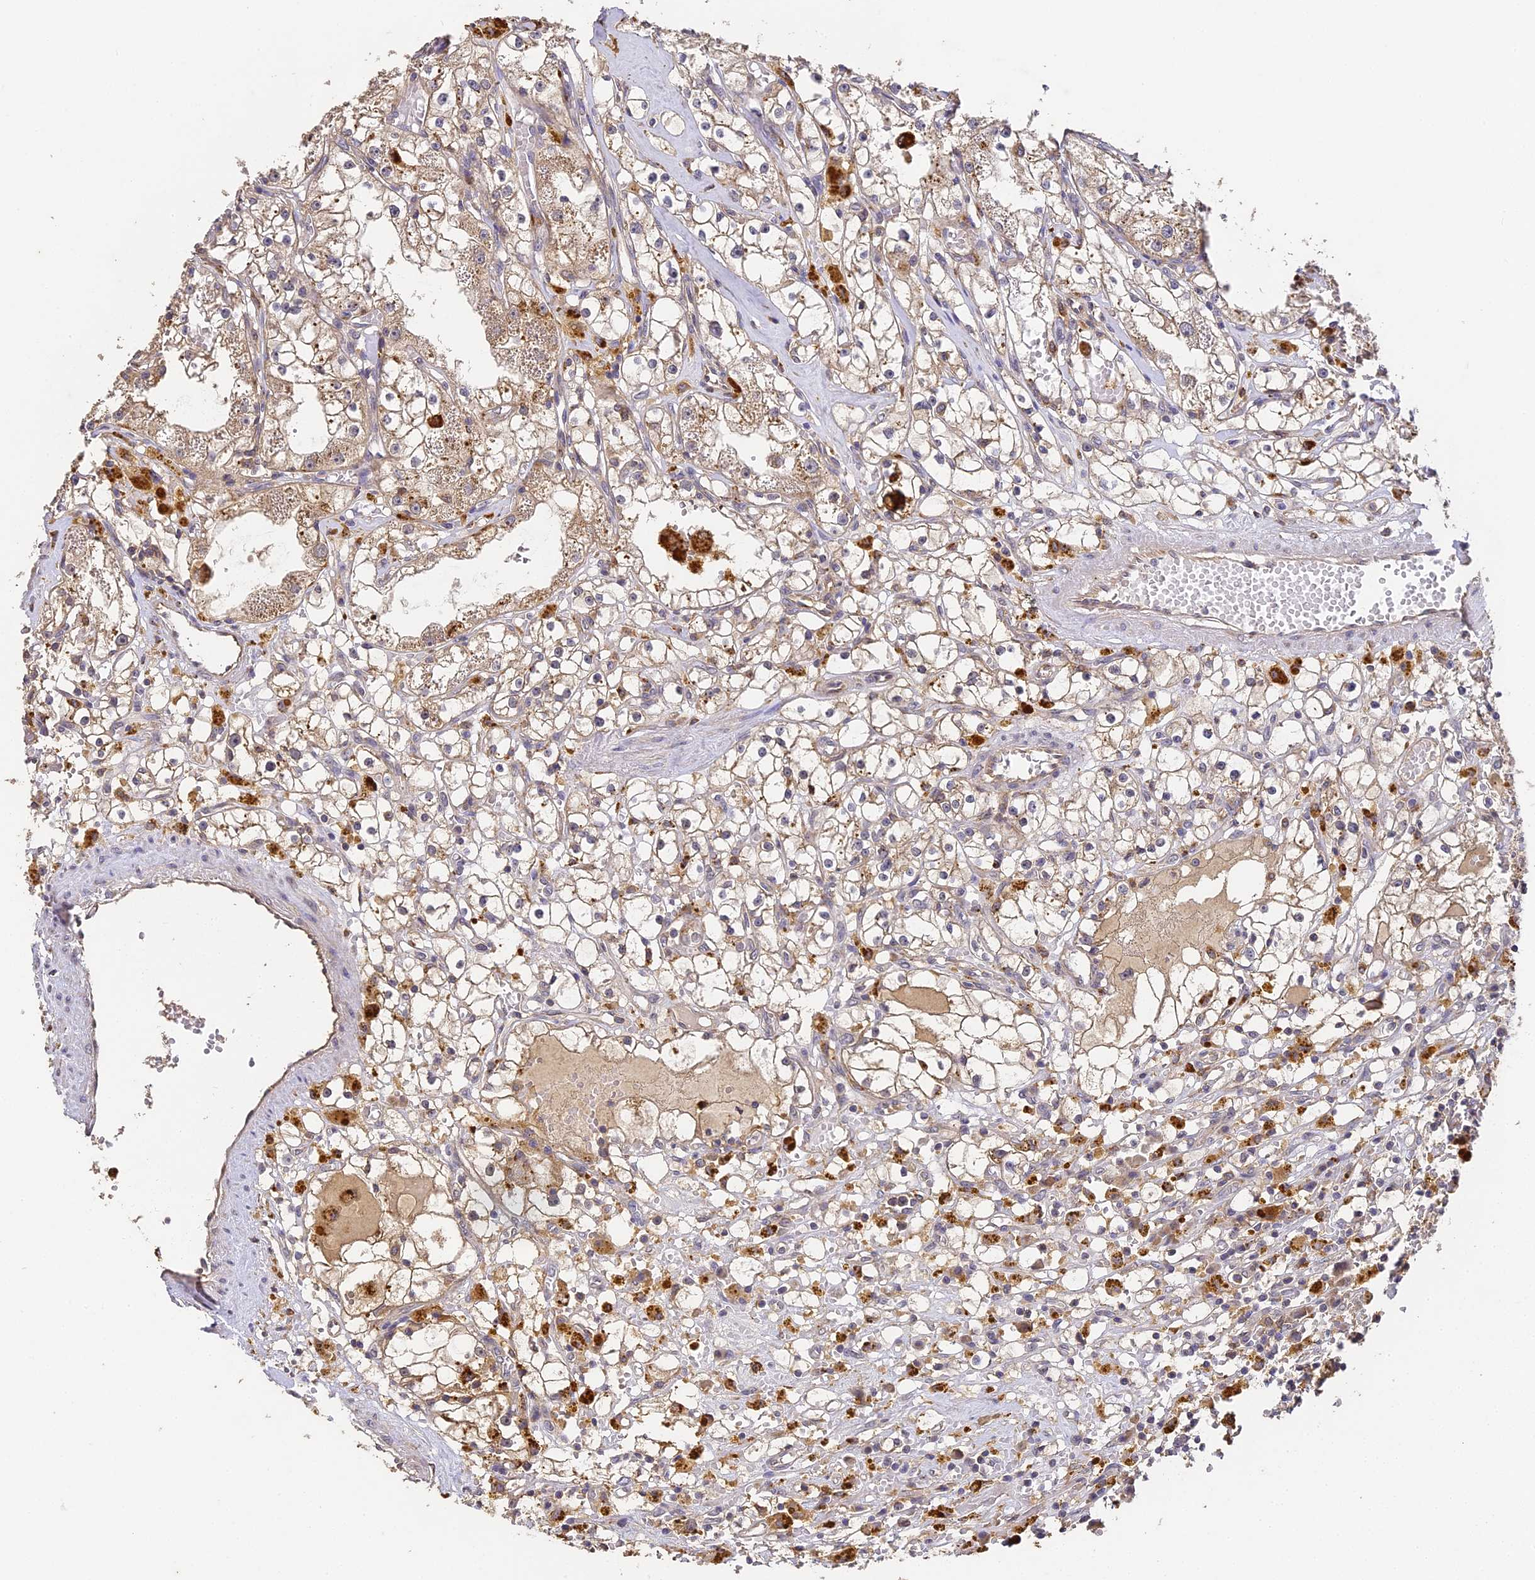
{"staining": {"intensity": "moderate", "quantity": "25%-75%", "location": "cytoplasmic/membranous"}, "tissue": "renal cancer", "cell_type": "Tumor cells", "image_type": "cancer", "snomed": [{"axis": "morphology", "description": "Adenocarcinoma, NOS"}, {"axis": "topography", "description": "Kidney"}], "caption": "Renal adenocarcinoma tissue exhibits moderate cytoplasmic/membranous staining in about 25%-75% of tumor cells", "gene": "YAE1", "patient": {"sex": "male", "age": 56}}